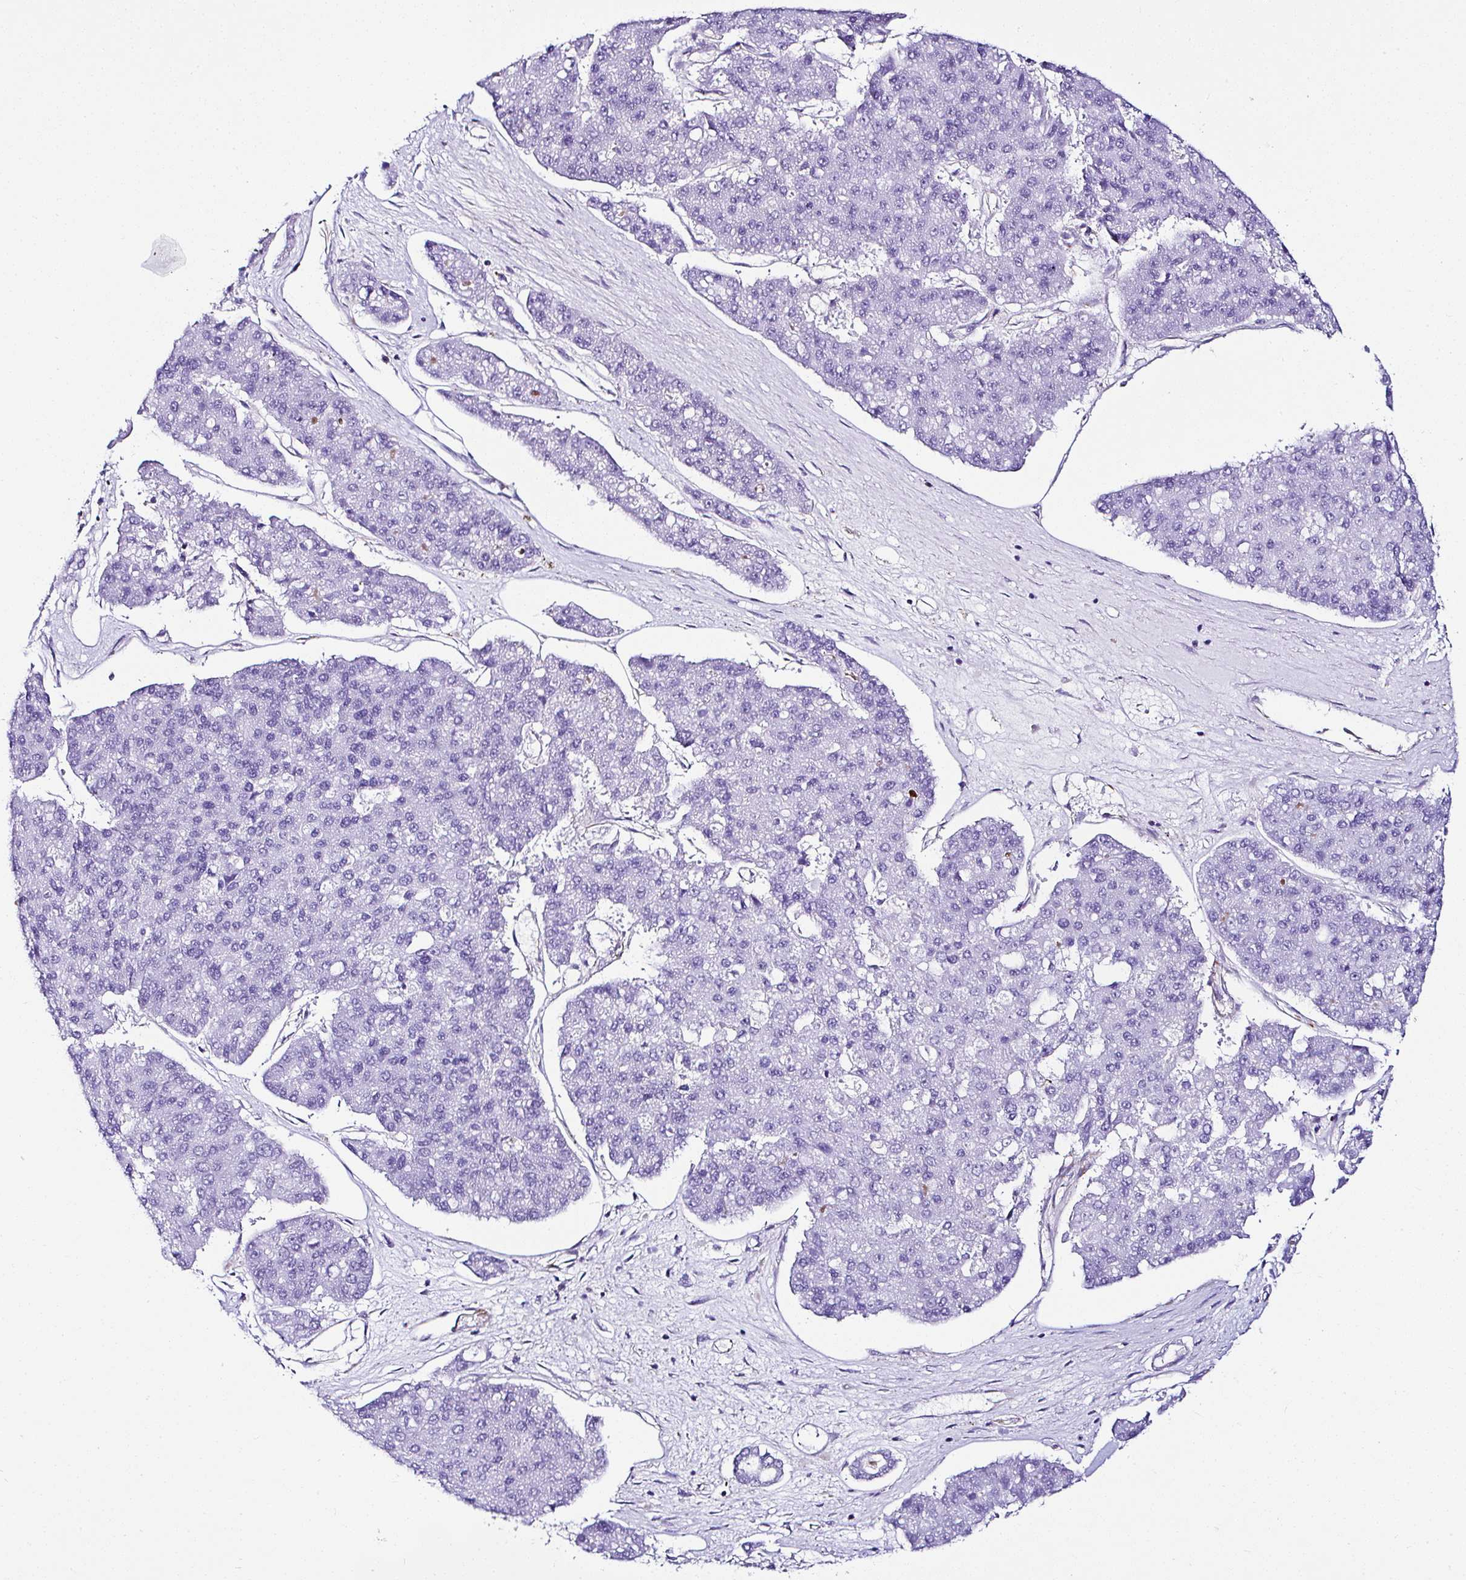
{"staining": {"intensity": "negative", "quantity": "none", "location": "none"}, "tissue": "pancreatic cancer", "cell_type": "Tumor cells", "image_type": "cancer", "snomed": [{"axis": "morphology", "description": "Adenocarcinoma, NOS"}, {"axis": "topography", "description": "Pancreas"}], "caption": "The micrograph reveals no significant staining in tumor cells of pancreatic adenocarcinoma.", "gene": "DEPDC5", "patient": {"sex": "male", "age": 50}}